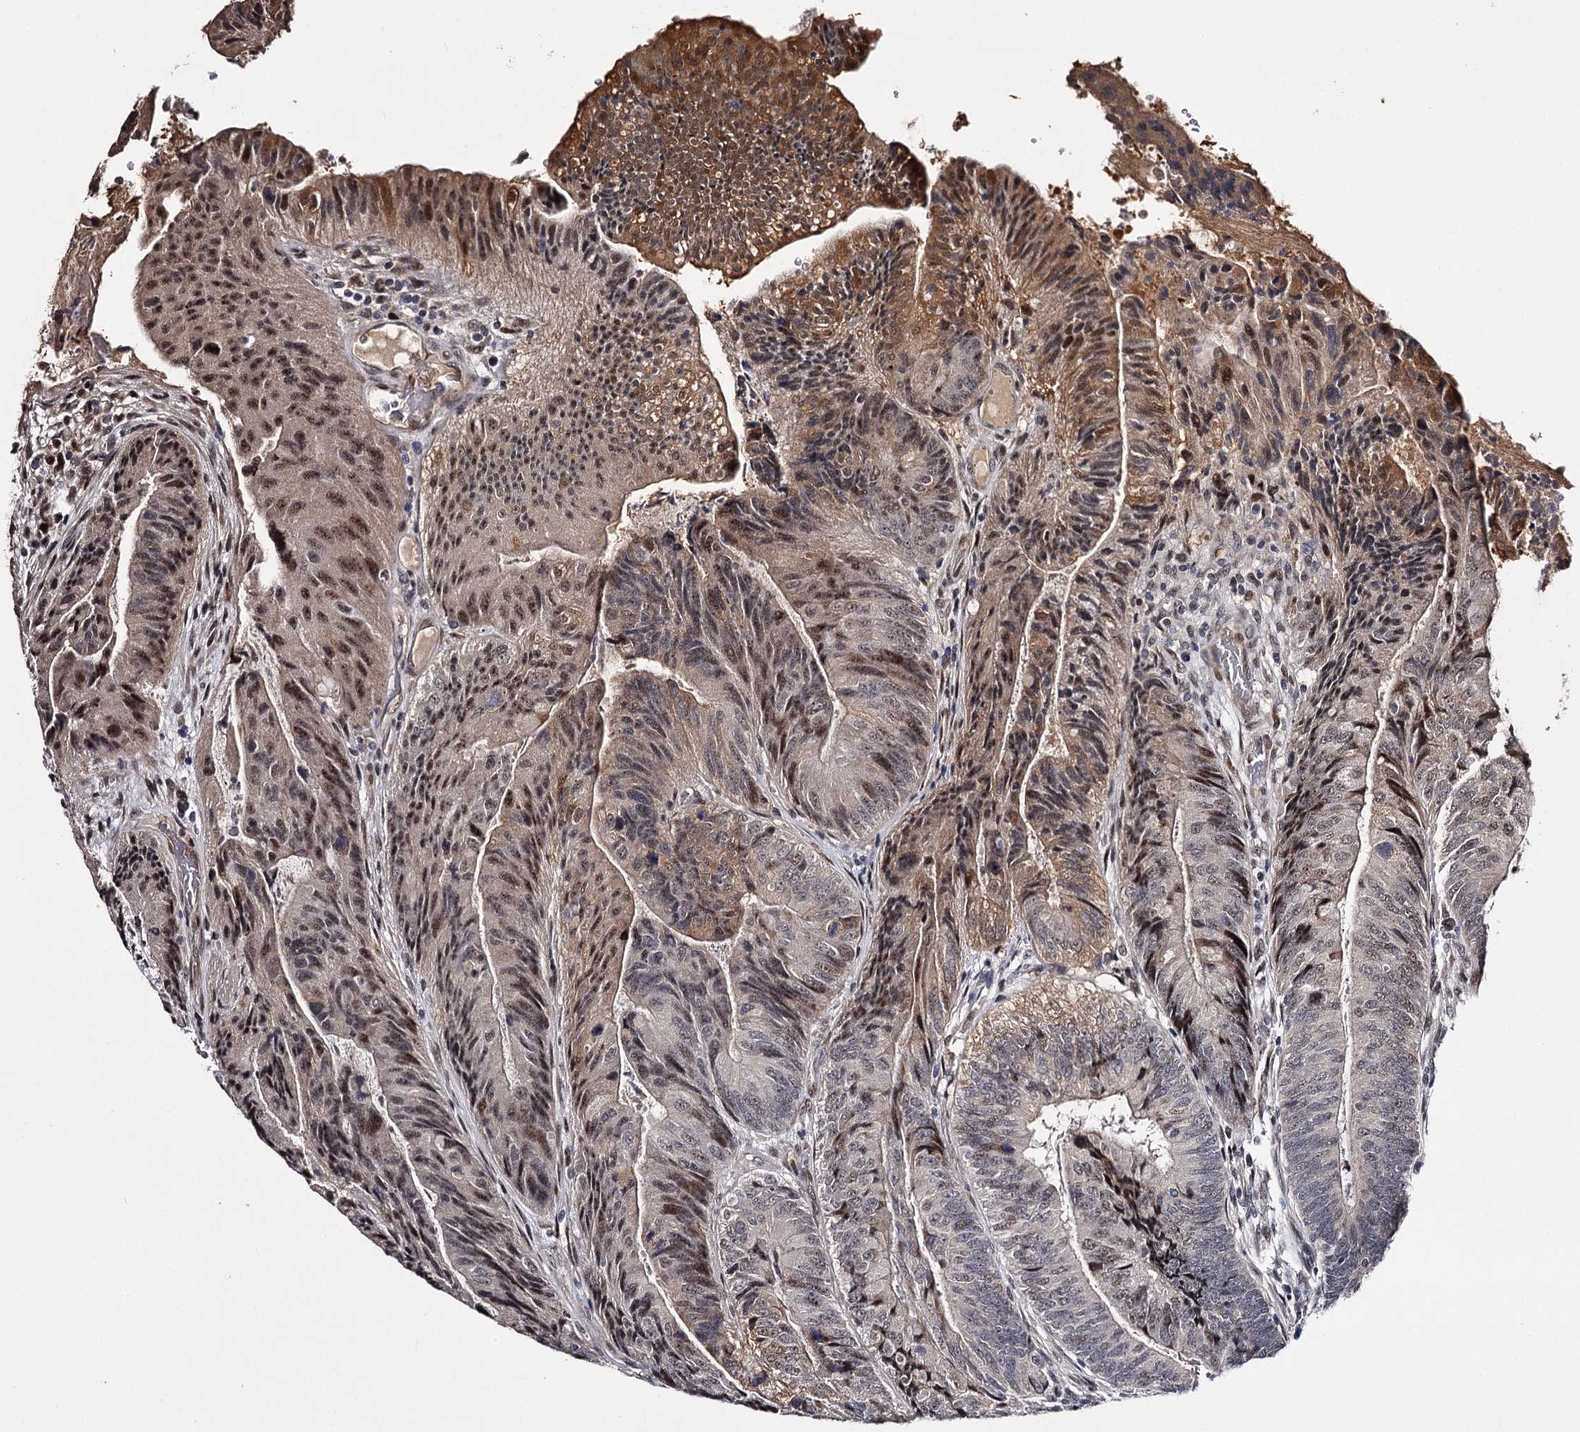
{"staining": {"intensity": "moderate", "quantity": "25%-75%", "location": "cytoplasmic/membranous,nuclear"}, "tissue": "colorectal cancer", "cell_type": "Tumor cells", "image_type": "cancer", "snomed": [{"axis": "morphology", "description": "Adenocarcinoma, NOS"}, {"axis": "topography", "description": "Colon"}], "caption": "This photomicrograph exhibits immunohistochemistry (IHC) staining of colorectal adenocarcinoma, with medium moderate cytoplasmic/membranous and nuclear staining in approximately 25%-75% of tumor cells.", "gene": "RNF44", "patient": {"sex": "female", "age": 67}}